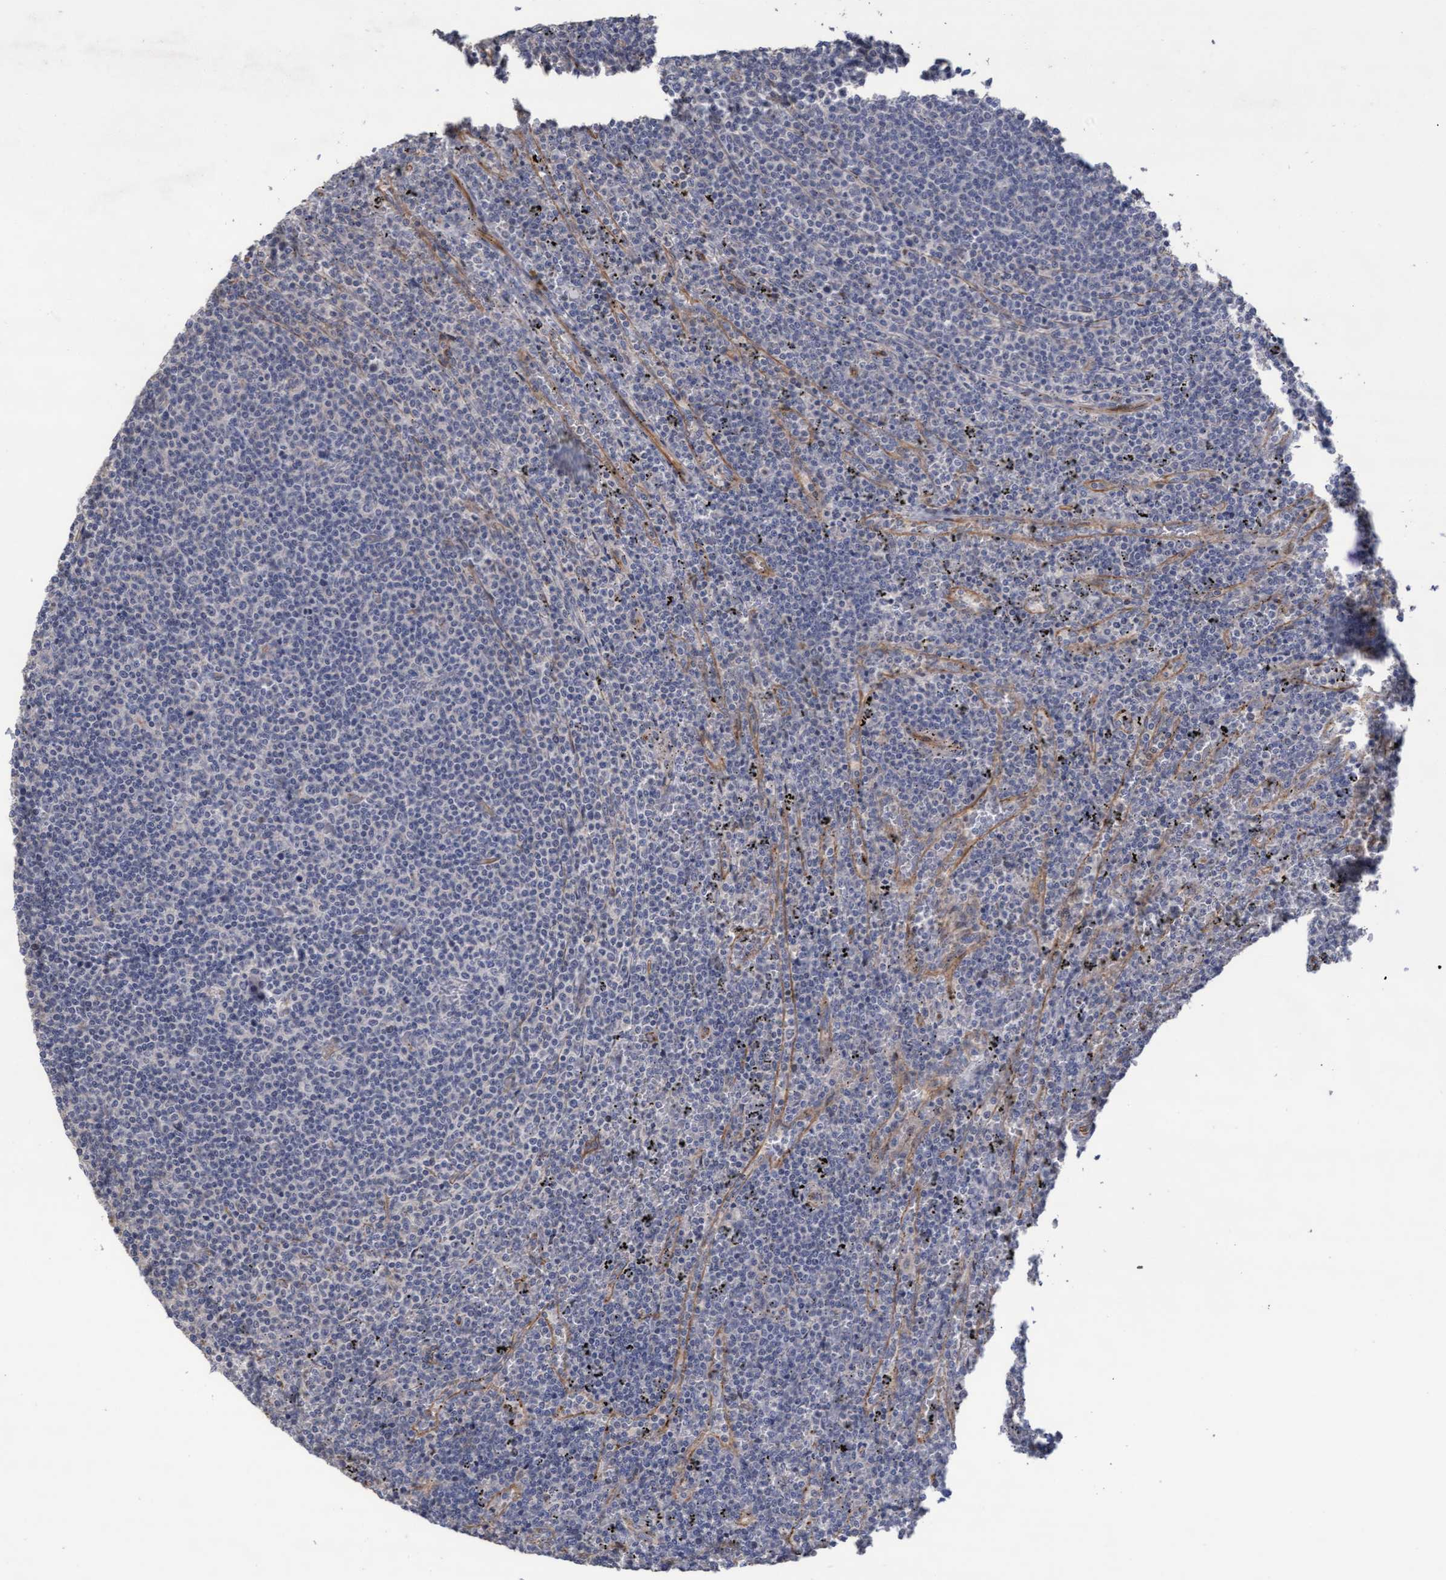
{"staining": {"intensity": "negative", "quantity": "none", "location": "none"}, "tissue": "lymphoma", "cell_type": "Tumor cells", "image_type": "cancer", "snomed": [{"axis": "morphology", "description": "Malignant lymphoma, non-Hodgkin's type, Low grade"}, {"axis": "topography", "description": "Spleen"}], "caption": "High power microscopy photomicrograph of an IHC micrograph of malignant lymphoma, non-Hodgkin's type (low-grade), revealing no significant expression in tumor cells.", "gene": "KRT24", "patient": {"sex": "female", "age": 50}}